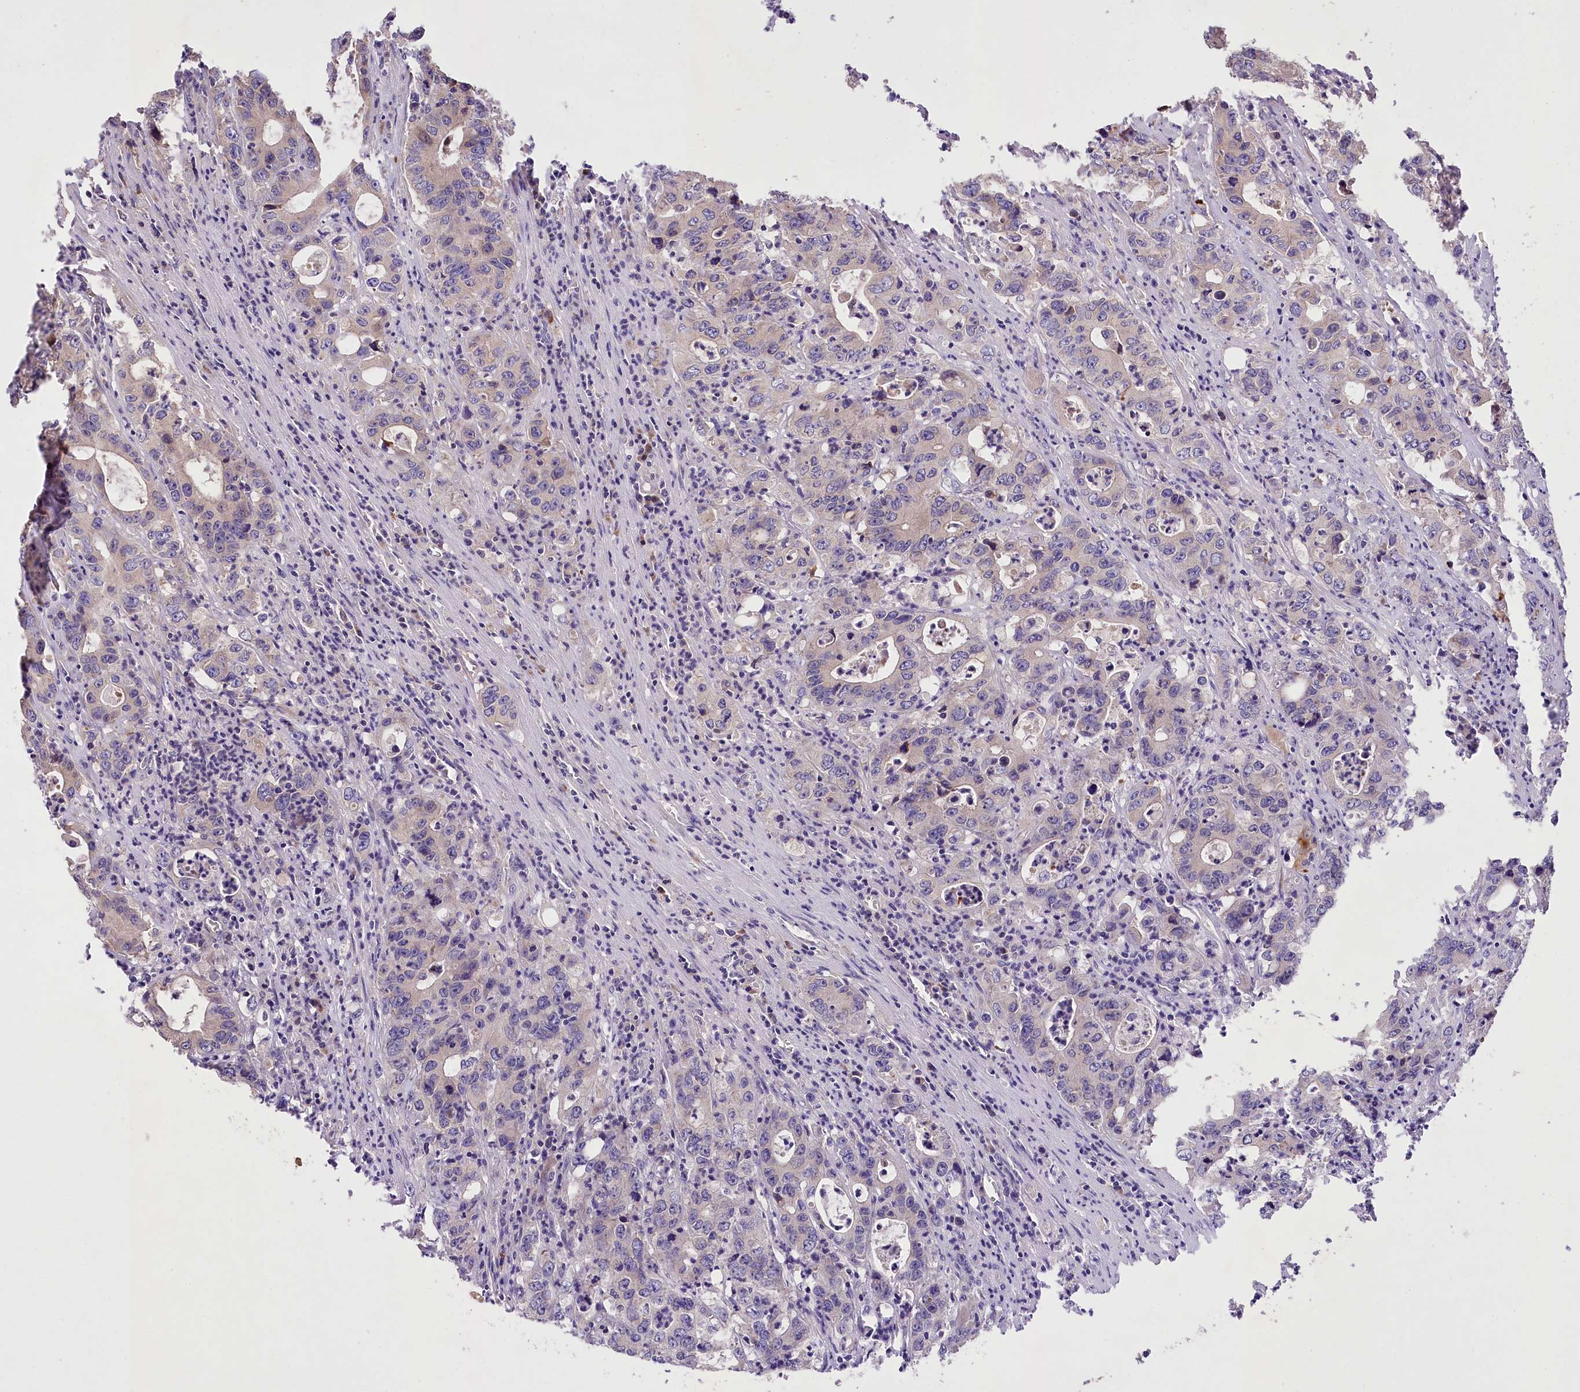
{"staining": {"intensity": "negative", "quantity": "none", "location": "none"}, "tissue": "colorectal cancer", "cell_type": "Tumor cells", "image_type": "cancer", "snomed": [{"axis": "morphology", "description": "Adenocarcinoma, NOS"}, {"axis": "topography", "description": "Colon"}], "caption": "An image of human colorectal adenocarcinoma is negative for staining in tumor cells.", "gene": "PBLD", "patient": {"sex": "female", "age": 75}}